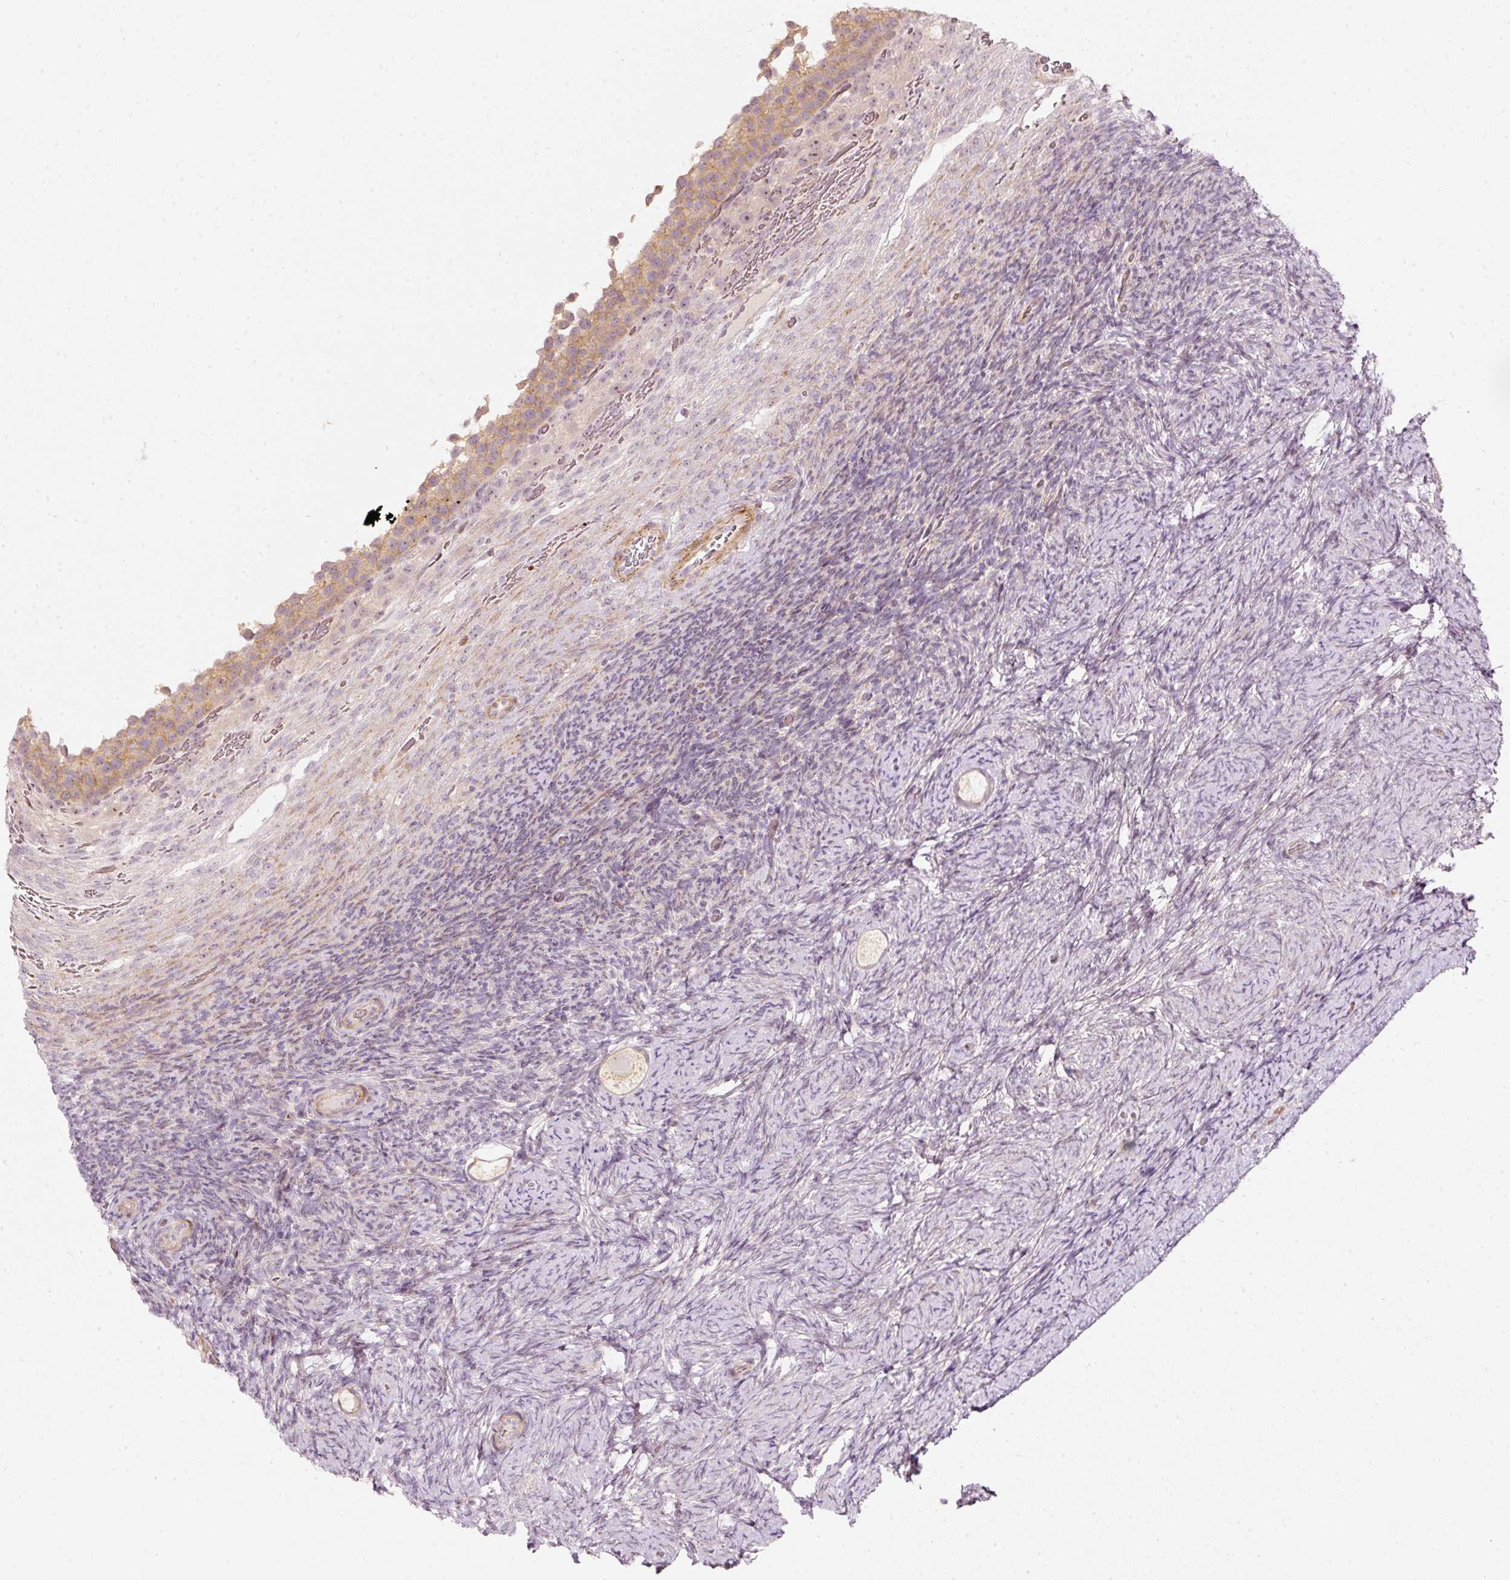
{"staining": {"intensity": "weak", "quantity": "25%-75%", "location": "cytoplasmic/membranous"}, "tissue": "ovary", "cell_type": "Follicle cells", "image_type": "normal", "snomed": [{"axis": "morphology", "description": "Normal tissue, NOS"}, {"axis": "topography", "description": "Ovary"}], "caption": "A photomicrograph of human ovary stained for a protein exhibits weak cytoplasmic/membranous brown staining in follicle cells.", "gene": "KCNQ1", "patient": {"sex": "female", "age": 34}}